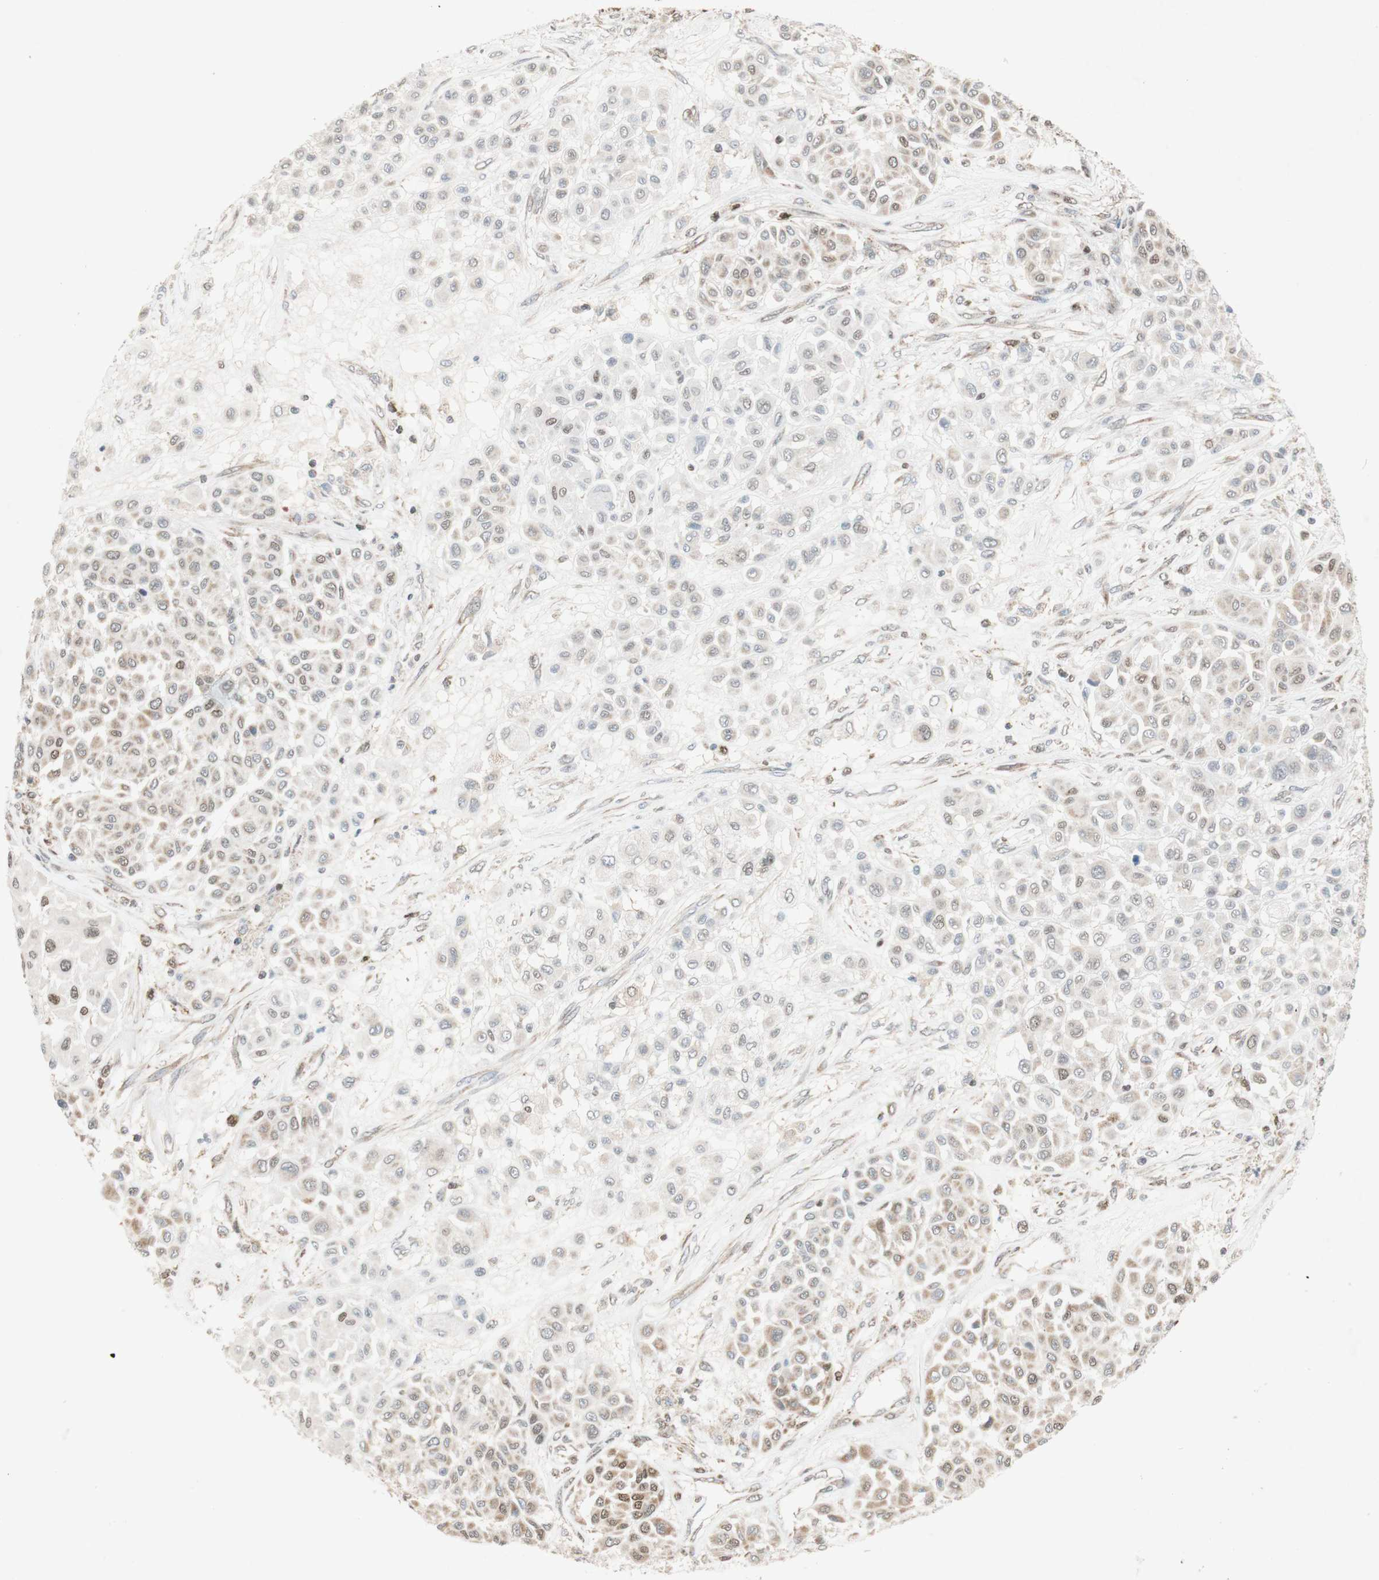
{"staining": {"intensity": "negative", "quantity": "none", "location": "none"}, "tissue": "melanoma", "cell_type": "Tumor cells", "image_type": "cancer", "snomed": [{"axis": "morphology", "description": "Malignant melanoma, Metastatic site"}, {"axis": "topography", "description": "Soft tissue"}], "caption": "An image of melanoma stained for a protein reveals no brown staining in tumor cells. (DAB (3,3'-diaminobenzidine) immunohistochemistry (IHC) visualized using brightfield microscopy, high magnification).", "gene": "DNMT3A", "patient": {"sex": "male", "age": 41}}